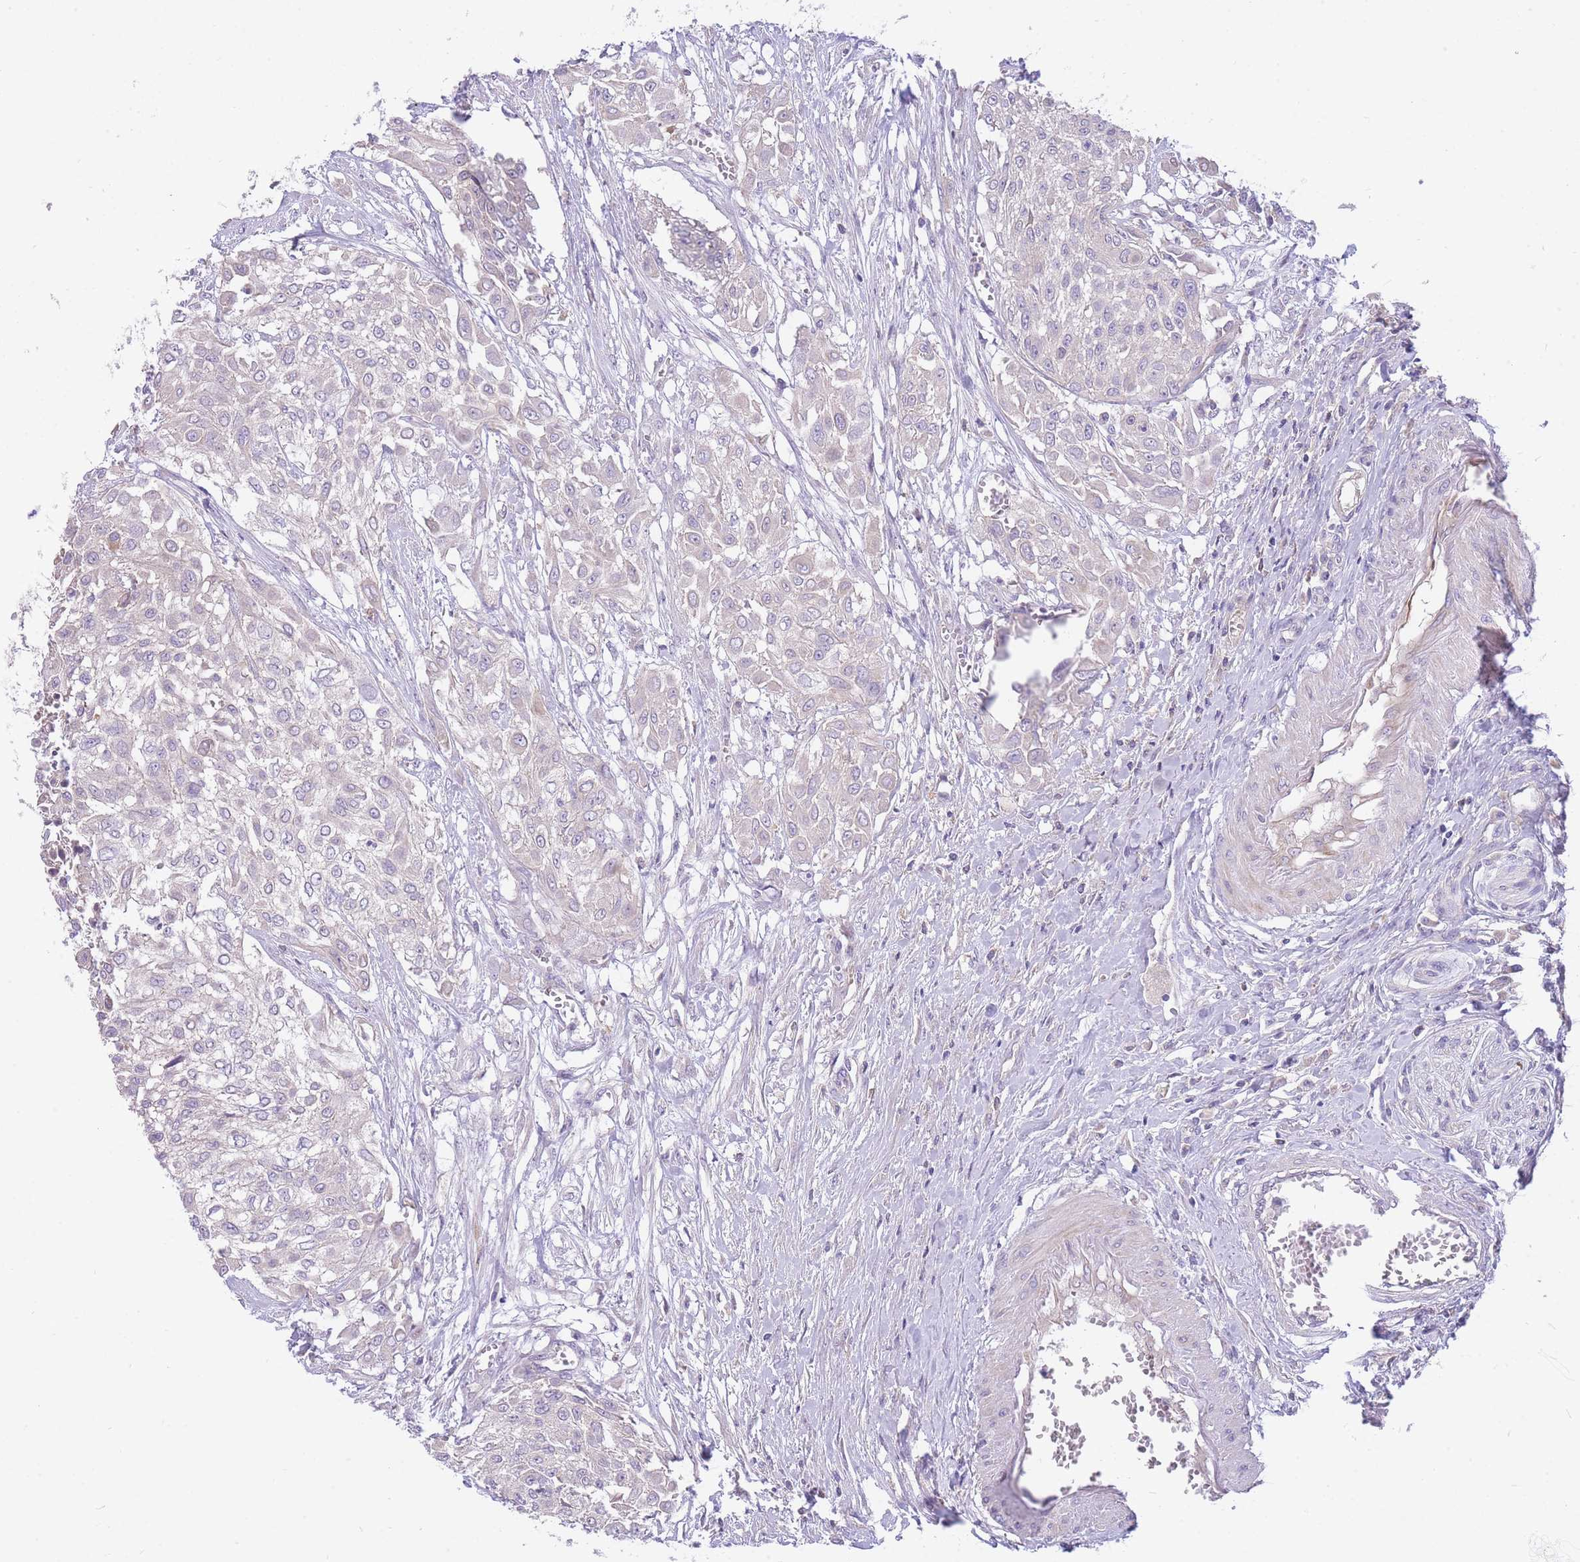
{"staining": {"intensity": "negative", "quantity": "none", "location": "none"}, "tissue": "urothelial cancer", "cell_type": "Tumor cells", "image_type": "cancer", "snomed": [{"axis": "morphology", "description": "Urothelial carcinoma, High grade"}, {"axis": "topography", "description": "Urinary bladder"}], "caption": "Immunohistochemistry micrograph of urothelial cancer stained for a protein (brown), which demonstrates no expression in tumor cells.", "gene": "OR5T1", "patient": {"sex": "male", "age": 57}}